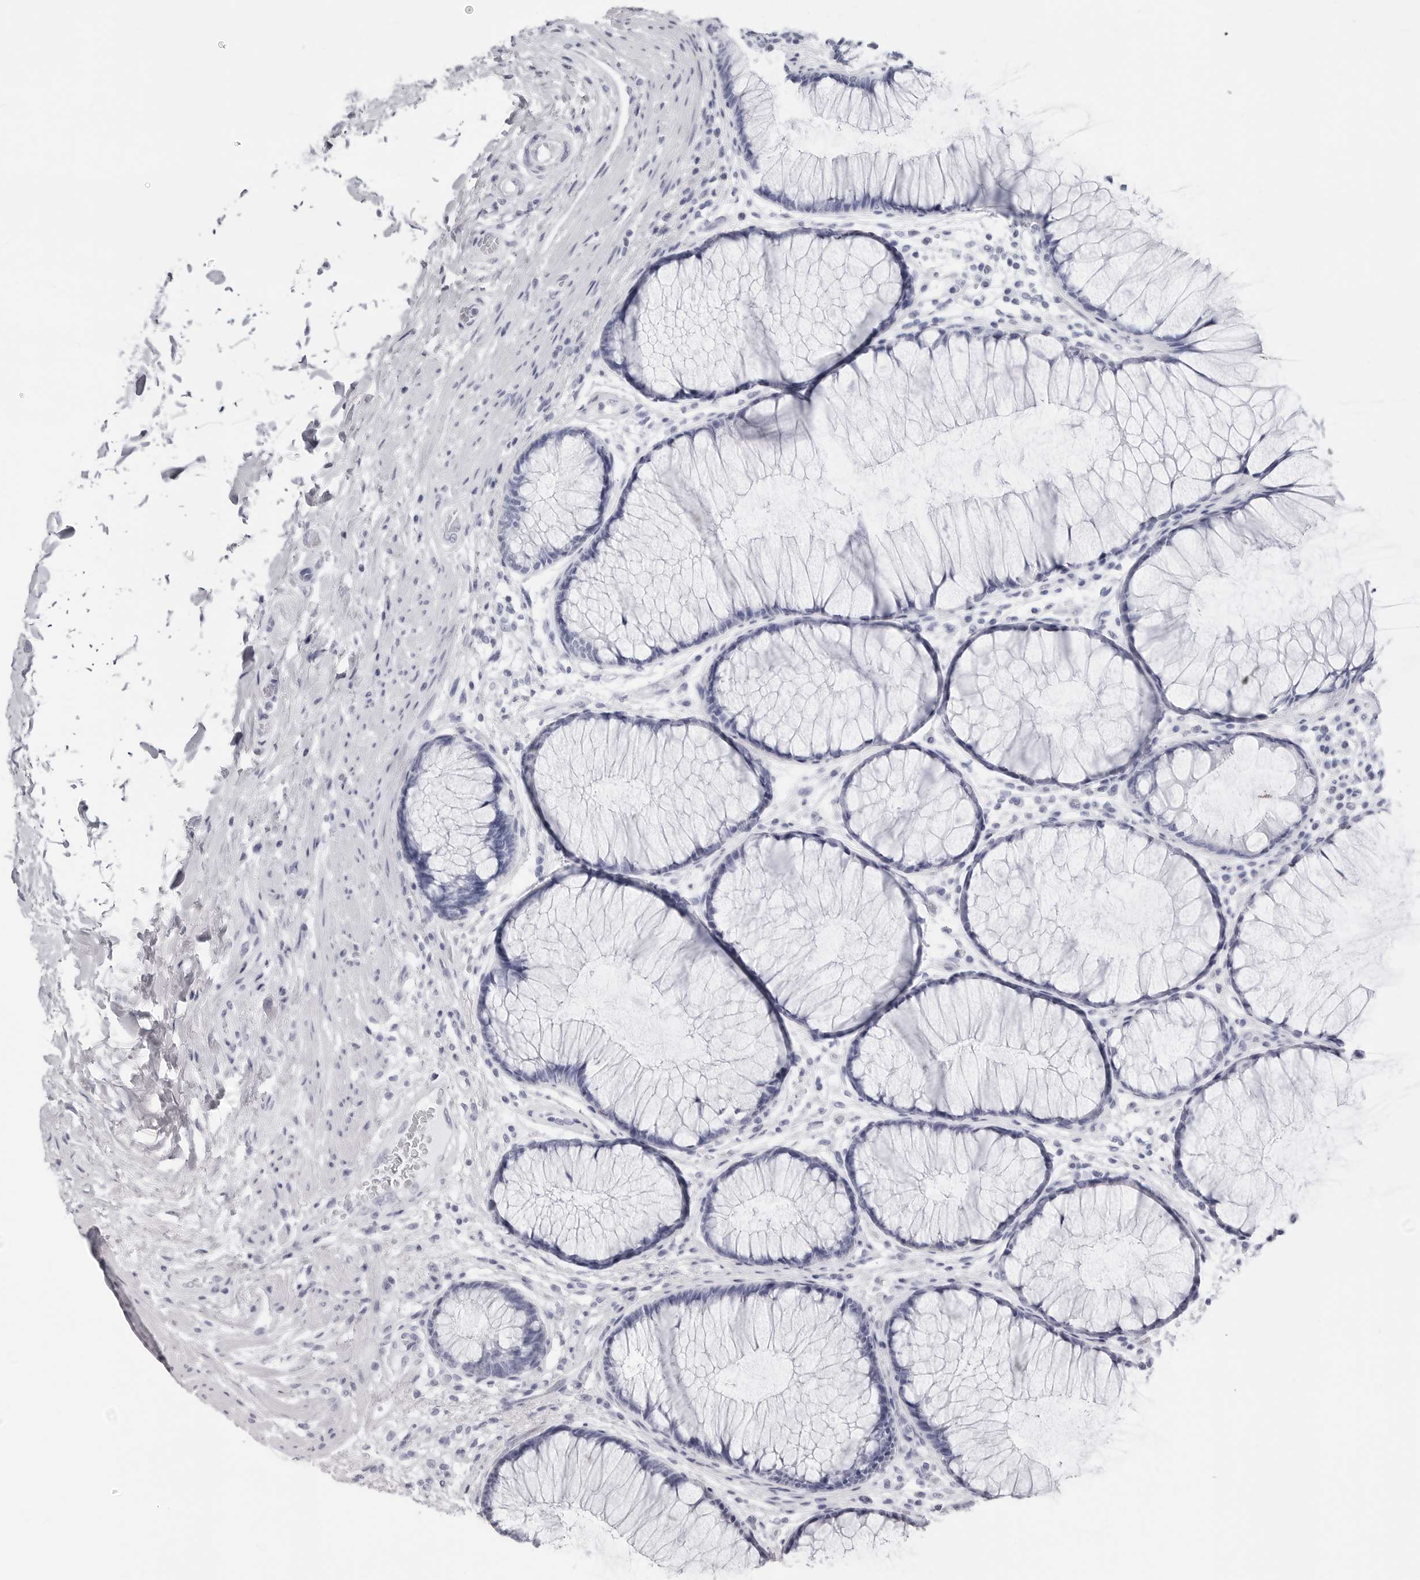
{"staining": {"intensity": "negative", "quantity": "none", "location": "none"}, "tissue": "rectum", "cell_type": "Glandular cells", "image_type": "normal", "snomed": [{"axis": "morphology", "description": "Normal tissue, NOS"}, {"axis": "topography", "description": "Rectum"}], "caption": "Immunohistochemistry (IHC) image of benign rectum: human rectum stained with DAB (3,3'-diaminobenzidine) exhibits no significant protein expression in glandular cells.", "gene": "CST2", "patient": {"sex": "male", "age": 51}}